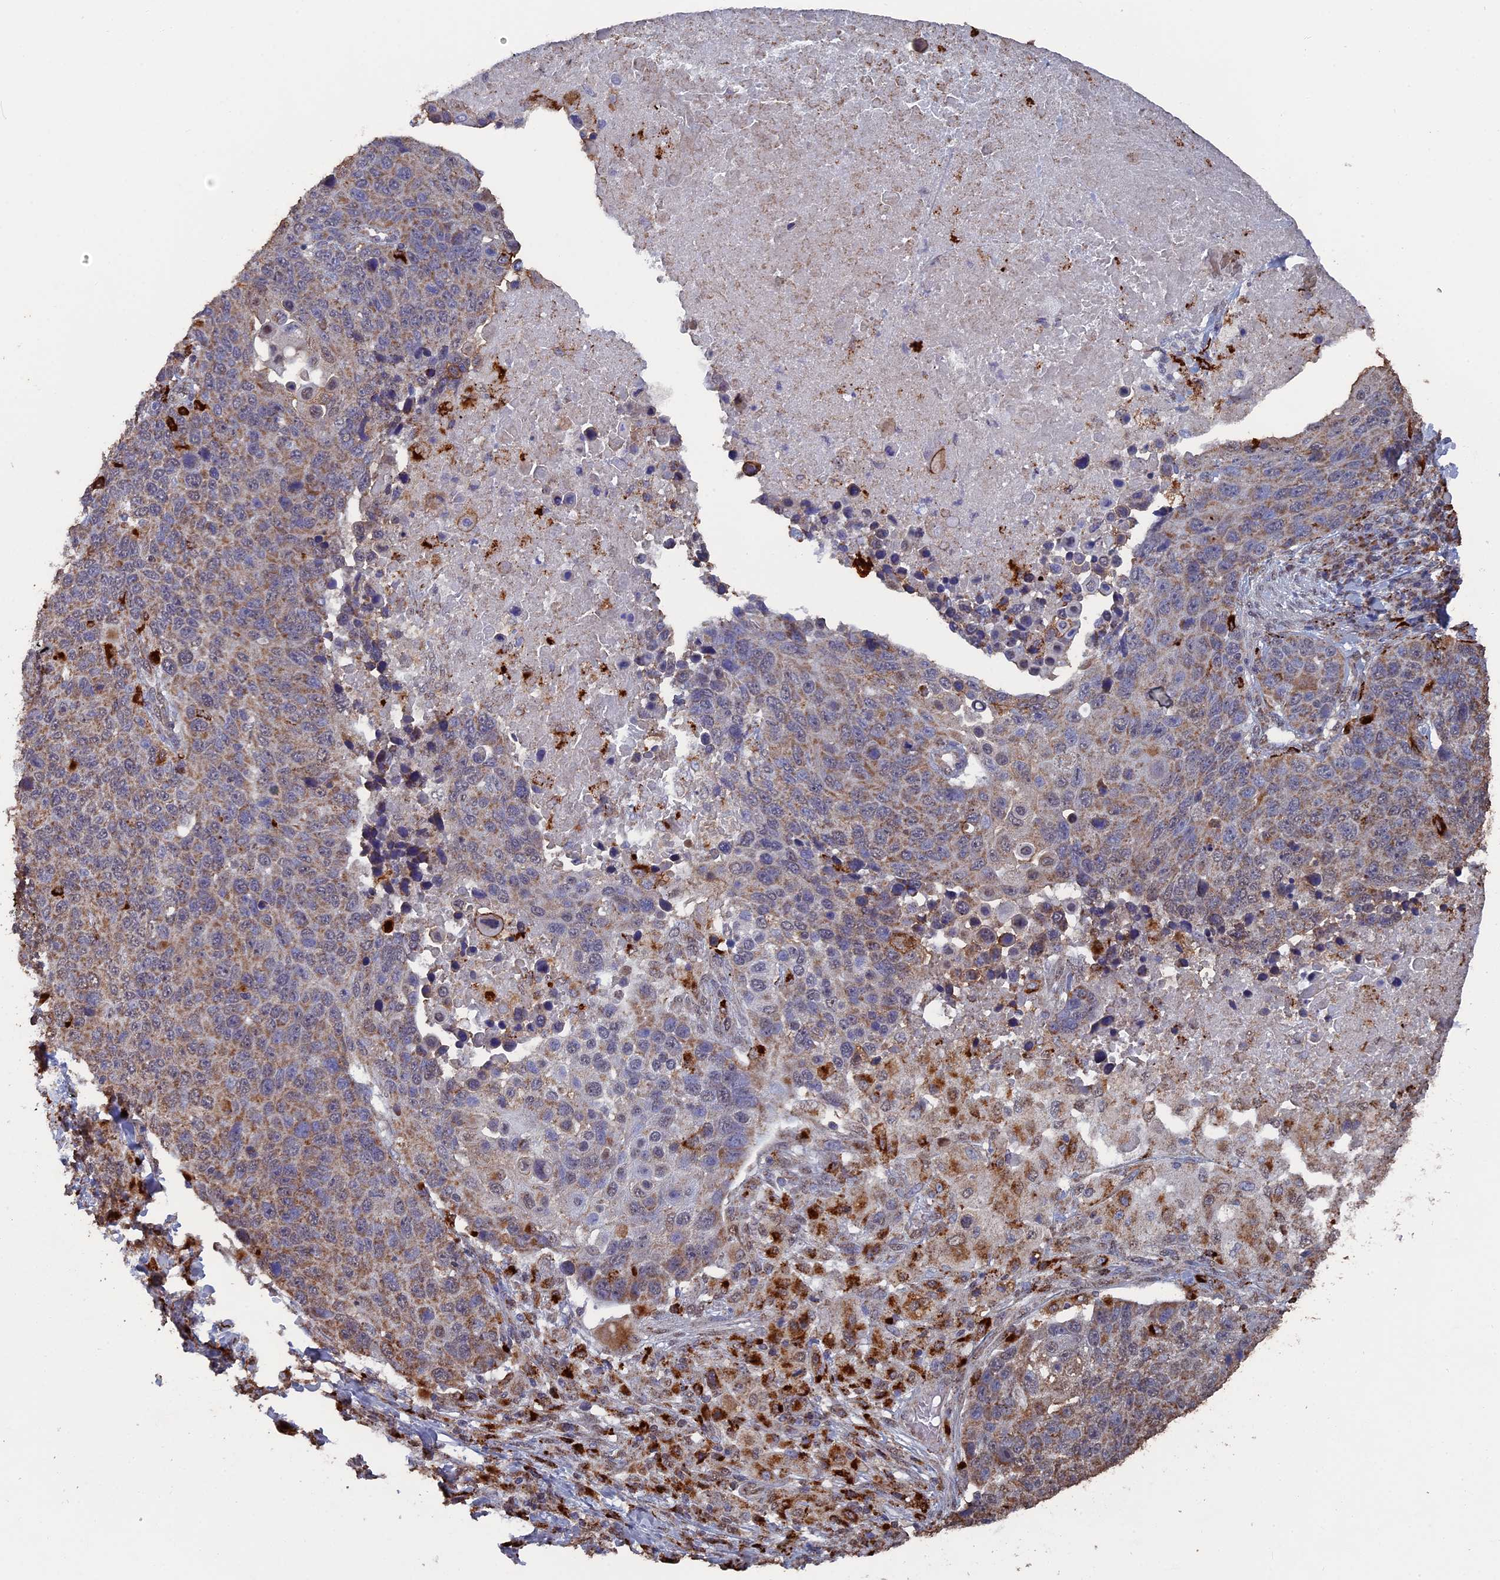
{"staining": {"intensity": "moderate", "quantity": "25%-75%", "location": "cytoplasmic/membranous"}, "tissue": "lung cancer", "cell_type": "Tumor cells", "image_type": "cancer", "snomed": [{"axis": "morphology", "description": "Normal tissue, NOS"}, {"axis": "morphology", "description": "Squamous cell carcinoma, NOS"}, {"axis": "topography", "description": "Lymph node"}, {"axis": "topography", "description": "Lung"}], "caption": "Immunohistochemistry micrograph of neoplastic tissue: lung squamous cell carcinoma stained using IHC reveals medium levels of moderate protein expression localized specifically in the cytoplasmic/membranous of tumor cells, appearing as a cytoplasmic/membranous brown color.", "gene": "SMG9", "patient": {"sex": "male", "age": 66}}